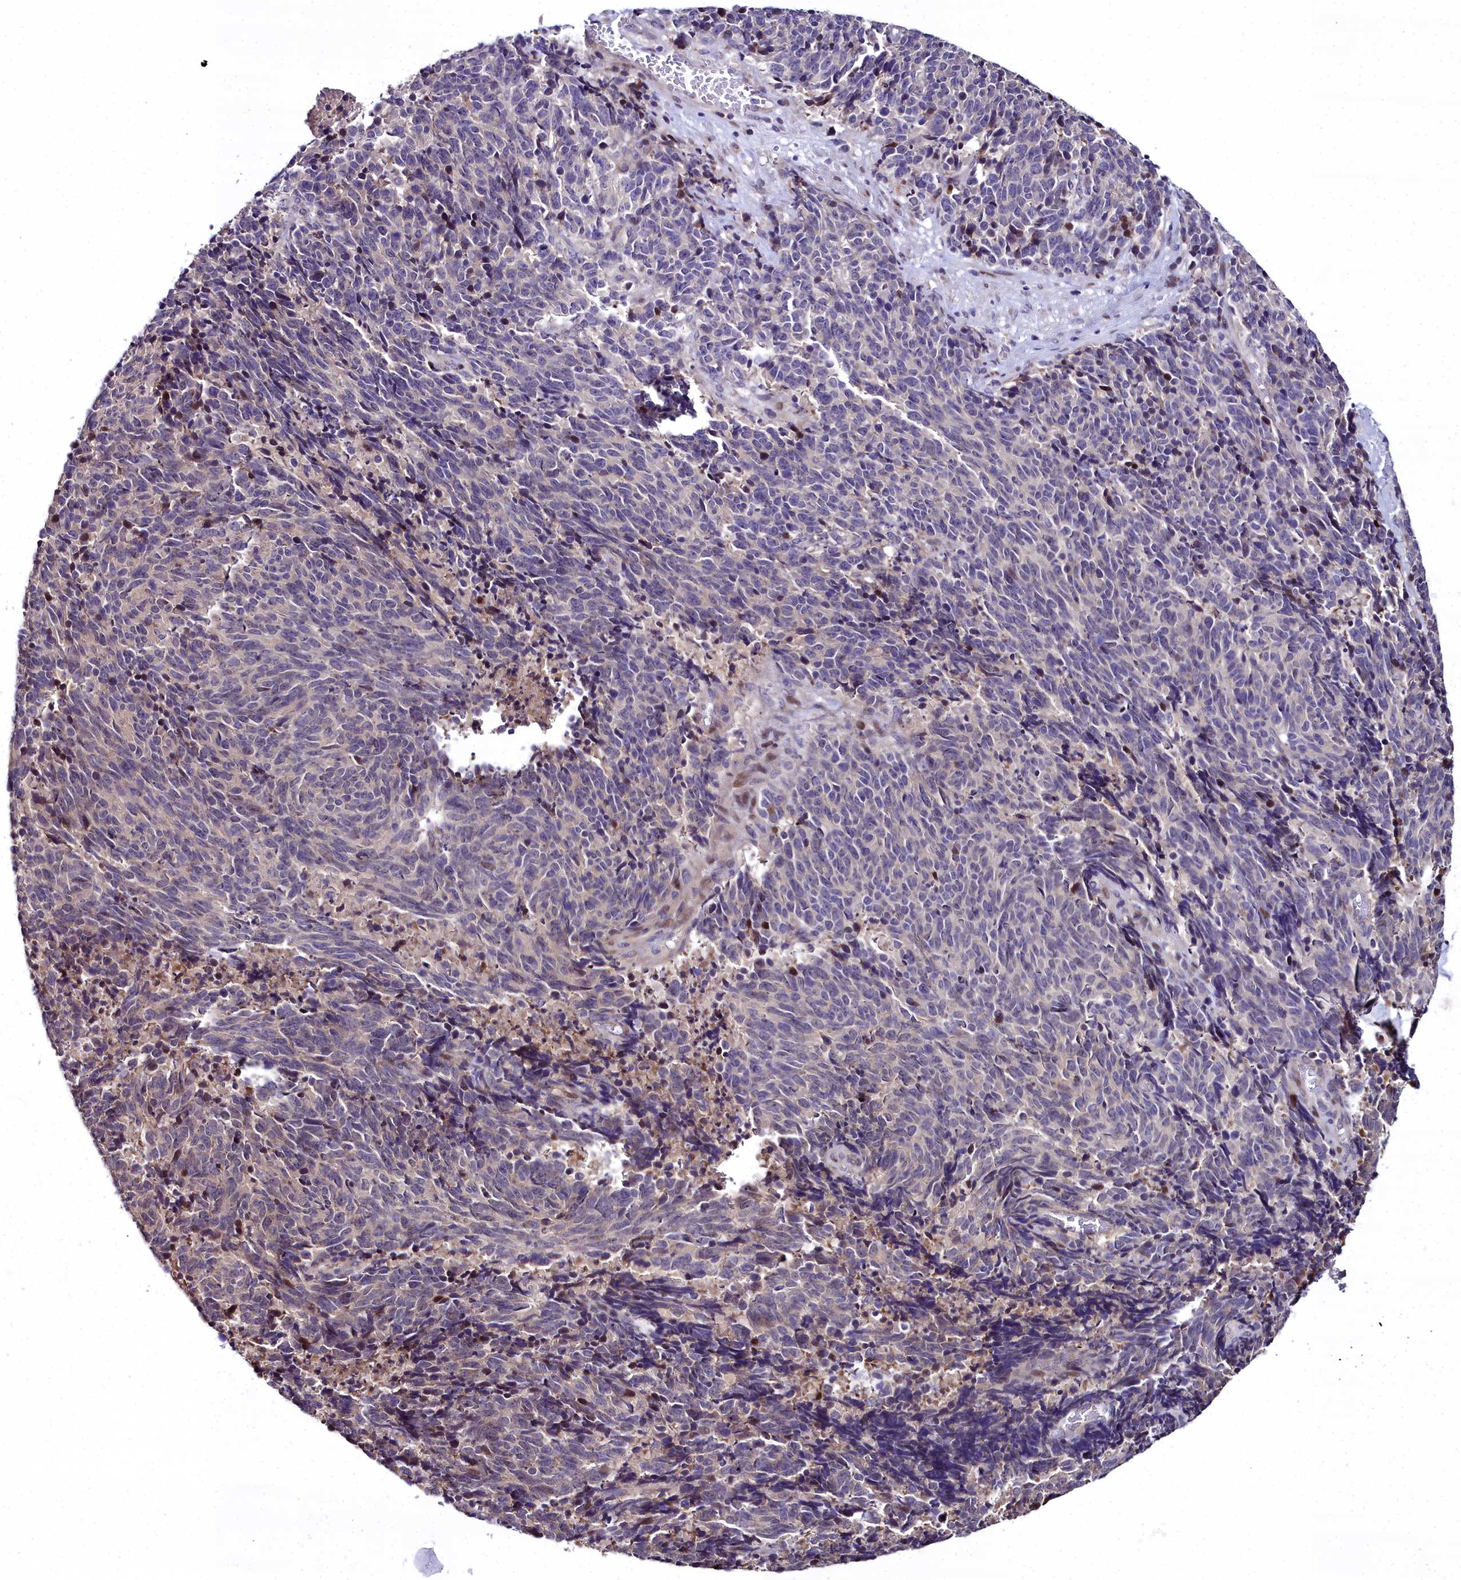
{"staining": {"intensity": "negative", "quantity": "none", "location": "none"}, "tissue": "cervical cancer", "cell_type": "Tumor cells", "image_type": "cancer", "snomed": [{"axis": "morphology", "description": "Squamous cell carcinoma, NOS"}, {"axis": "topography", "description": "Cervix"}], "caption": "Immunohistochemistry (IHC) micrograph of neoplastic tissue: human squamous cell carcinoma (cervical) stained with DAB displays no significant protein expression in tumor cells.", "gene": "AP1M1", "patient": {"sex": "female", "age": 29}}